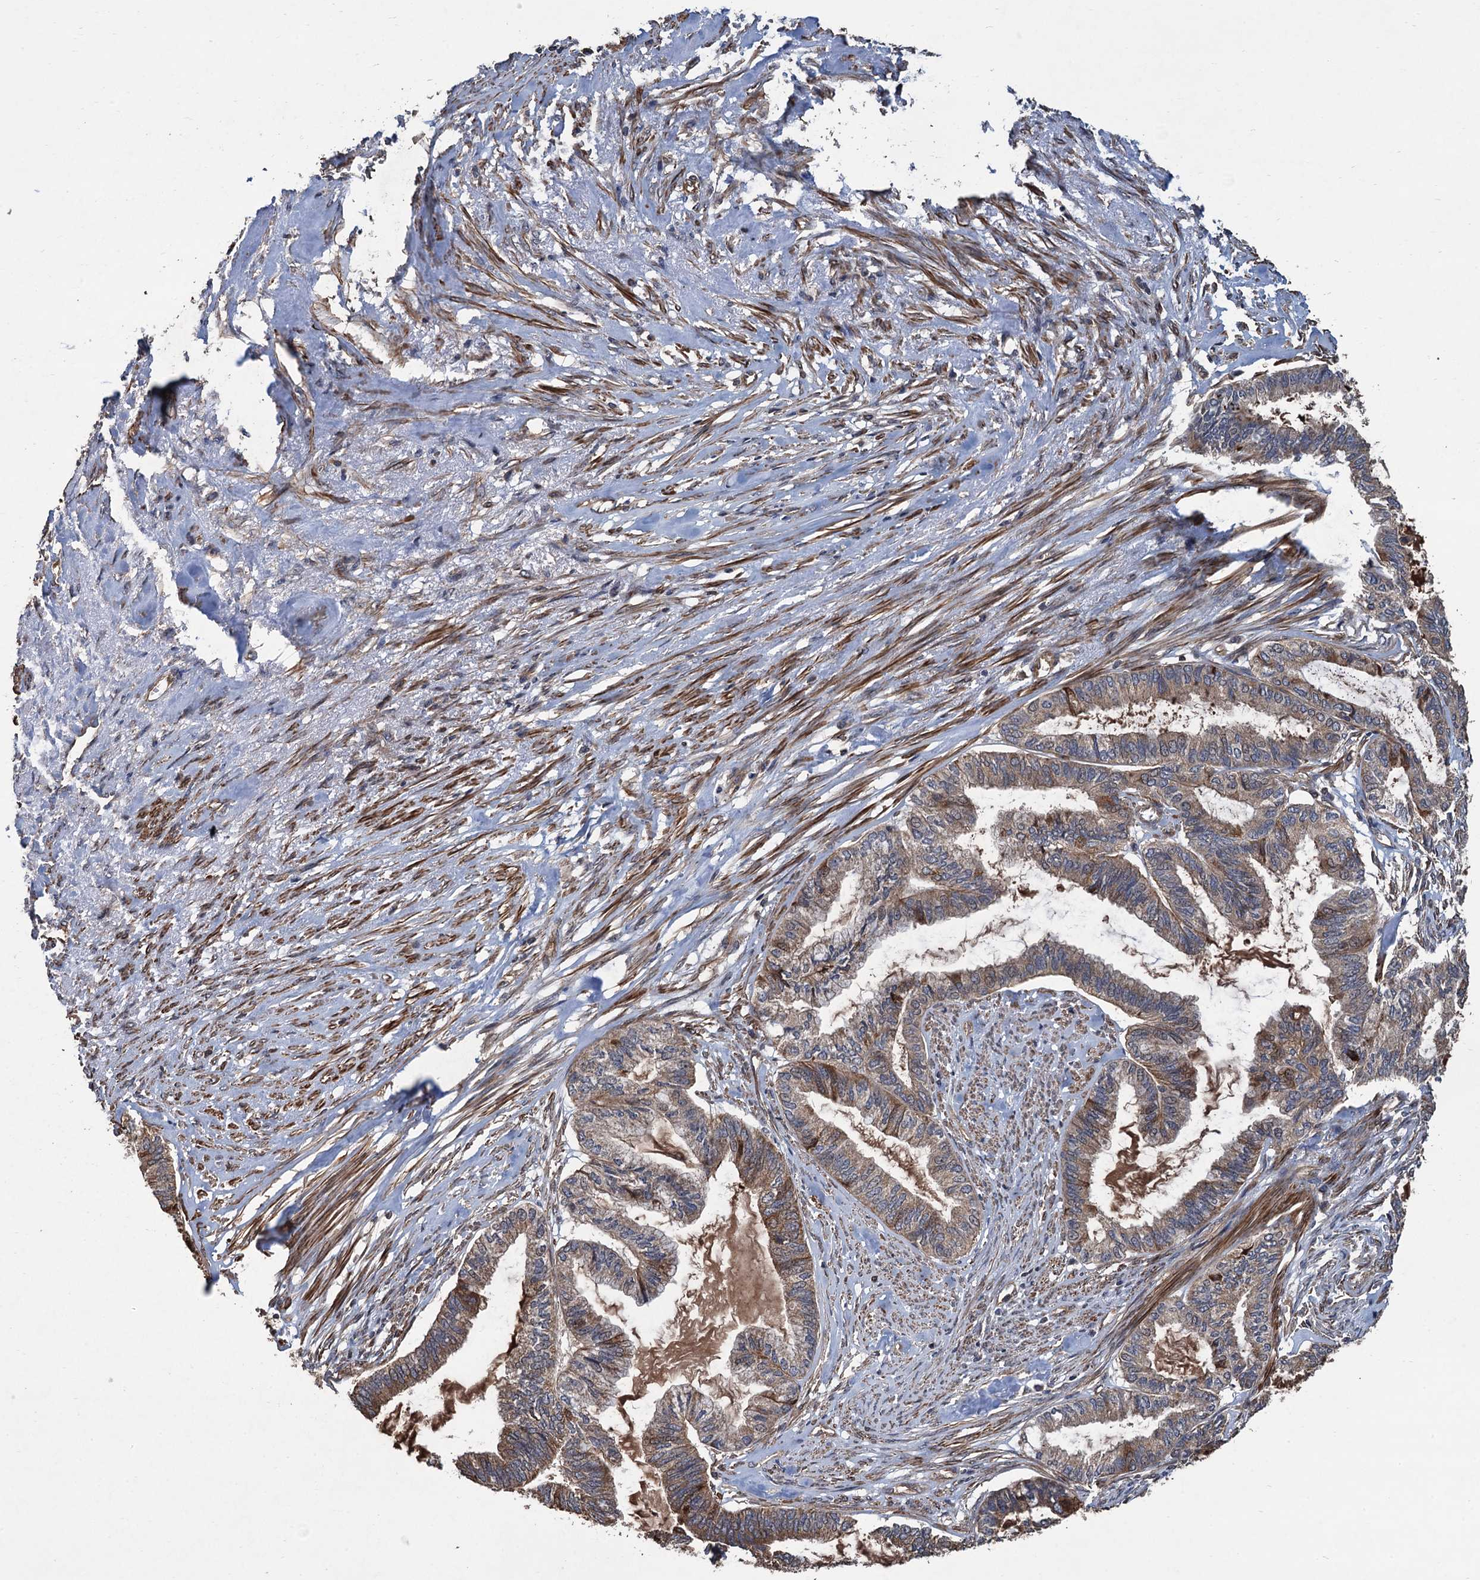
{"staining": {"intensity": "moderate", "quantity": "25%-75%", "location": "cytoplasmic/membranous"}, "tissue": "endometrial cancer", "cell_type": "Tumor cells", "image_type": "cancer", "snomed": [{"axis": "morphology", "description": "Adenocarcinoma, NOS"}, {"axis": "topography", "description": "Endometrium"}], "caption": "Immunohistochemistry histopathology image of neoplastic tissue: human endometrial cancer (adenocarcinoma) stained using IHC exhibits medium levels of moderate protein expression localized specifically in the cytoplasmic/membranous of tumor cells, appearing as a cytoplasmic/membranous brown color.", "gene": "PPP4R1", "patient": {"sex": "female", "age": 86}}